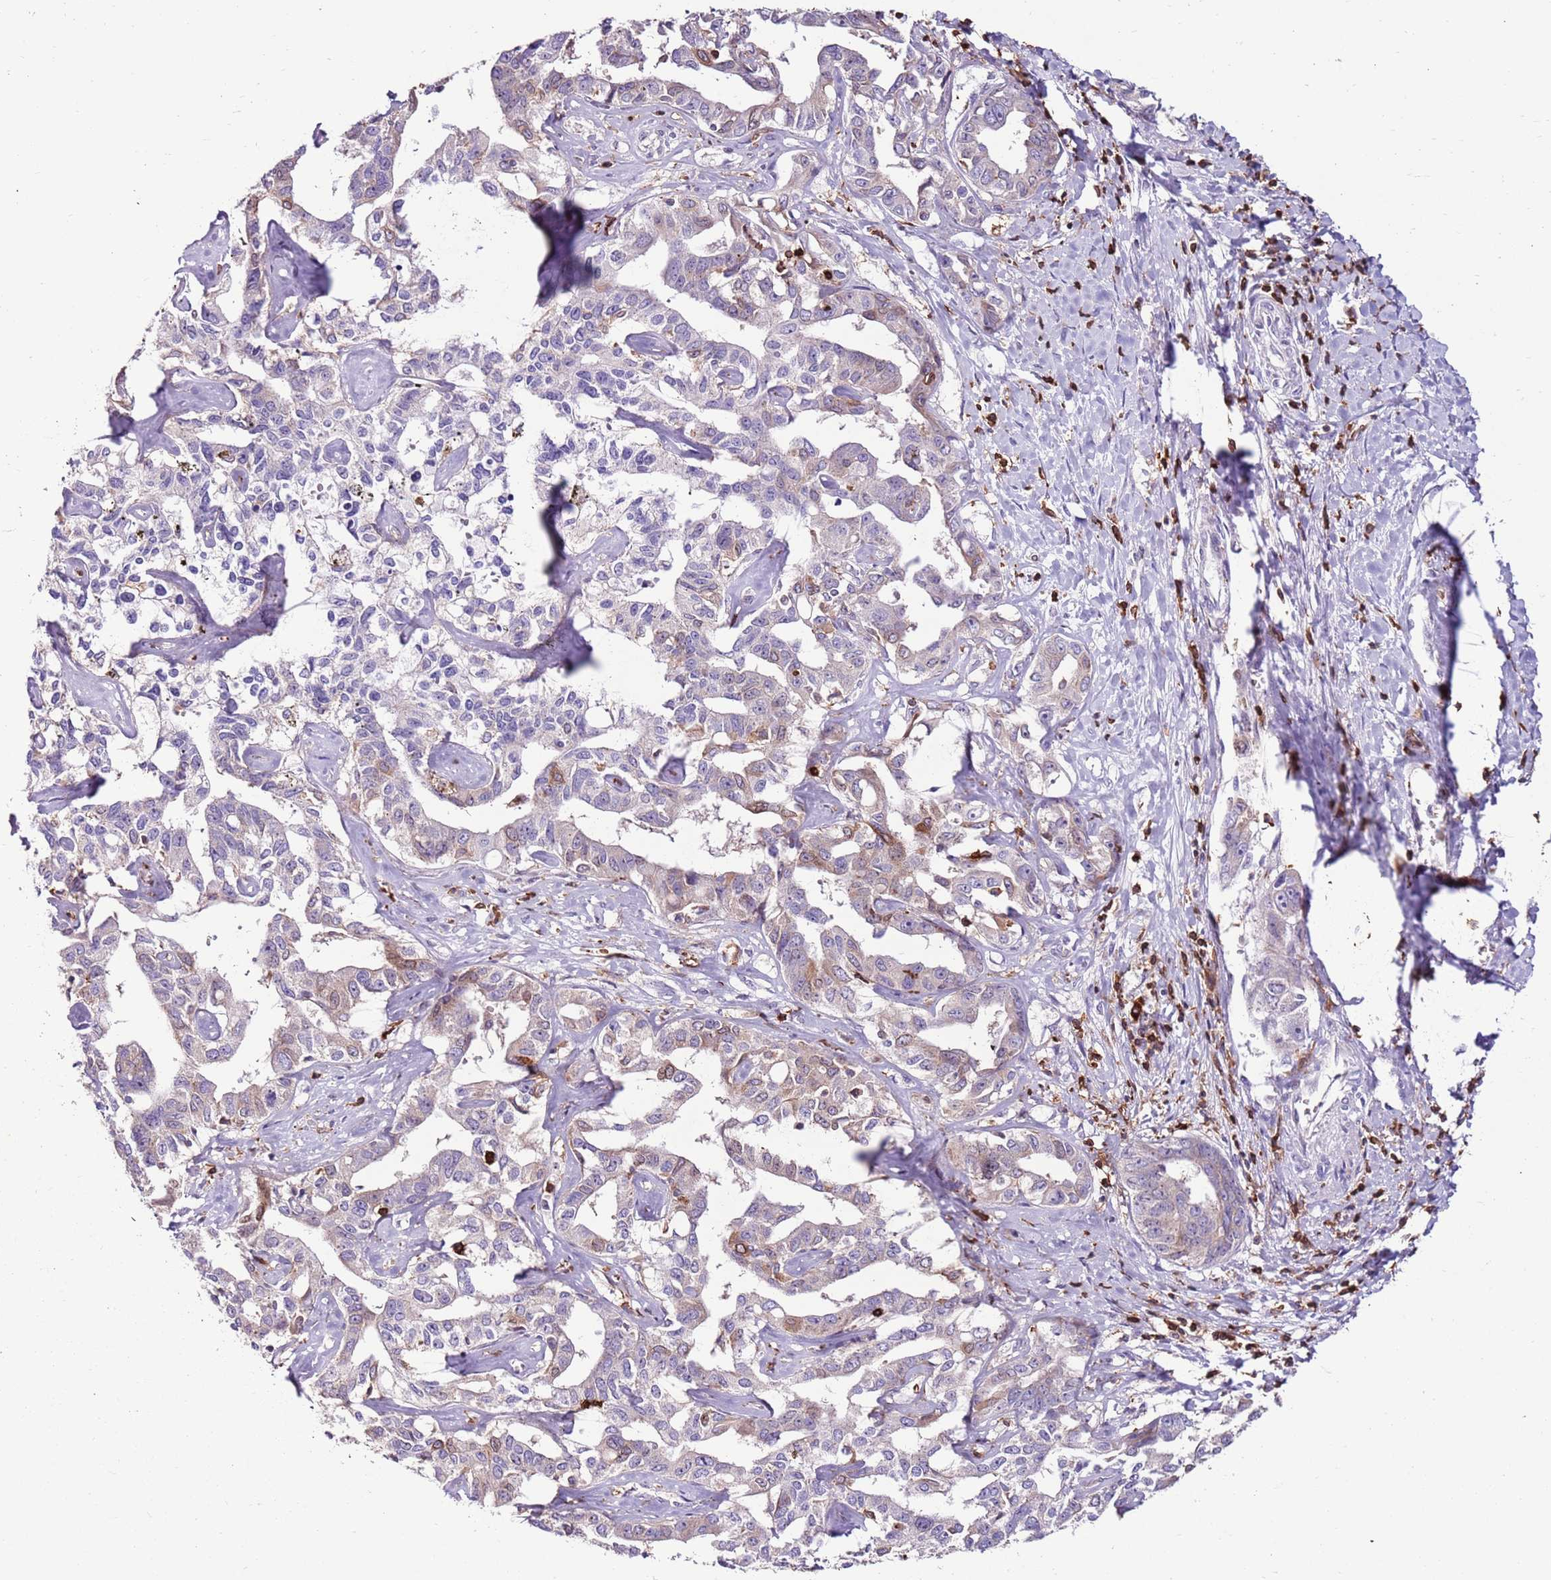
{"staining": {"intensity": "moderate", "quantity": "<25%", "location": "cytoplasmic/membranous"}, "tissue": "liver cancer", "cell_type": "Tumor cells", "image_type": "cancer", "snomed": [{"axis": "morphology", "description": "Cholangiocarcinoma"}, {"axis": "topography", "description": "Liver"}], "caption": "Liver cancer stained with a protein marker reveals moderate staining in tumor cells.", "gene": "ZSWIM1", "patient": {"sex": "male", "age": 59}}